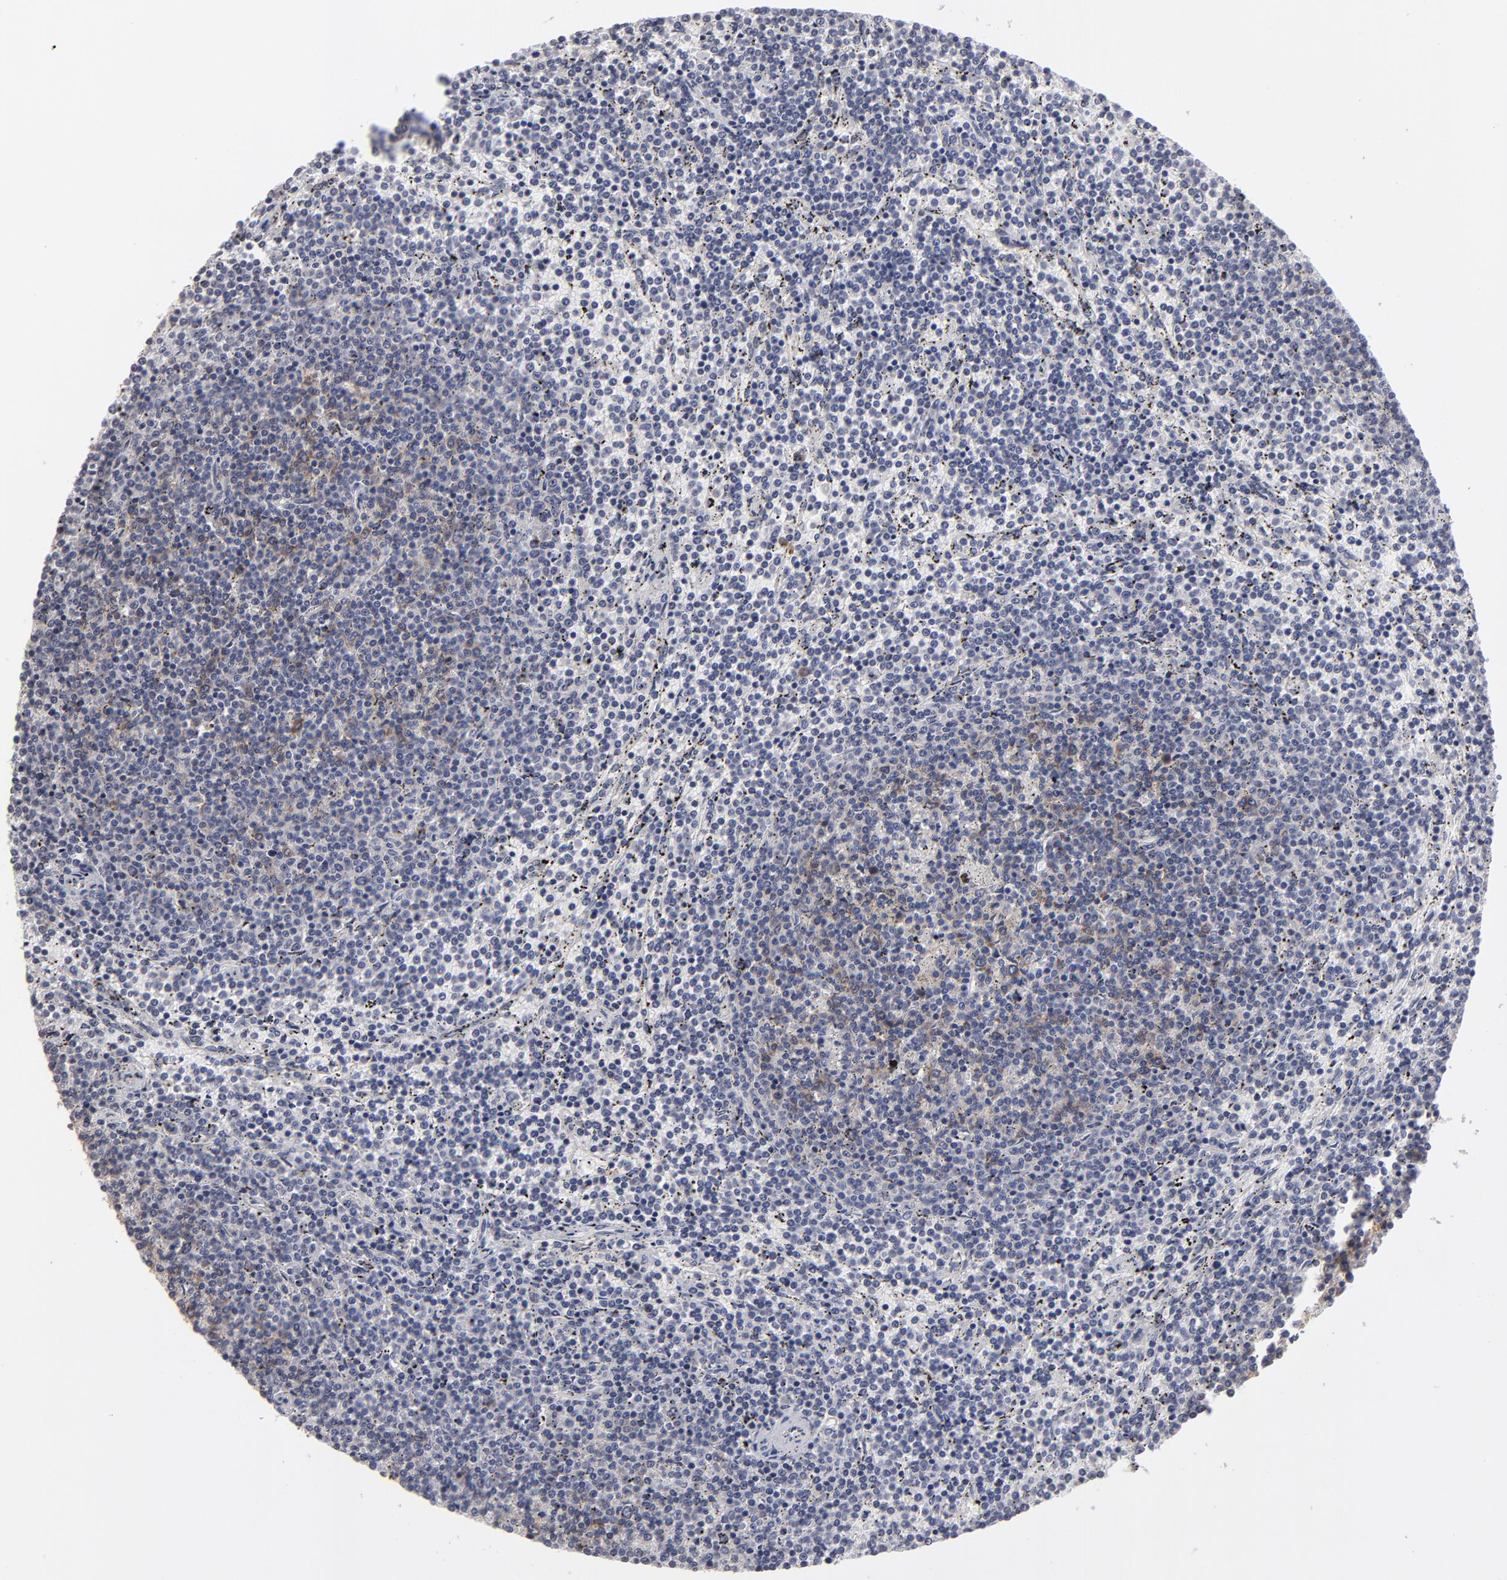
{"staining": {"intensity": "weak", "quantity": "25%-75%", "location": "cytoplasmic/membranous"}, "tissue": "lymphoma", "cell_type": "Tumor cells", "image_type": "cancer", "snomed": [{"axis": "morphology", "description": "Malignant lymphoma, non-Hodgkin's type, Low grade"}, {"axis": "topography", "description": "Spleen"}], "caption": "Human lymphoma stained for a protein (brown) demonstrates weak cytoplasmic/membranous positive expression in about 25%-75% of tumor cells.", "gene": "CEP97", "patient": {"sex": "female", "age": 50}}